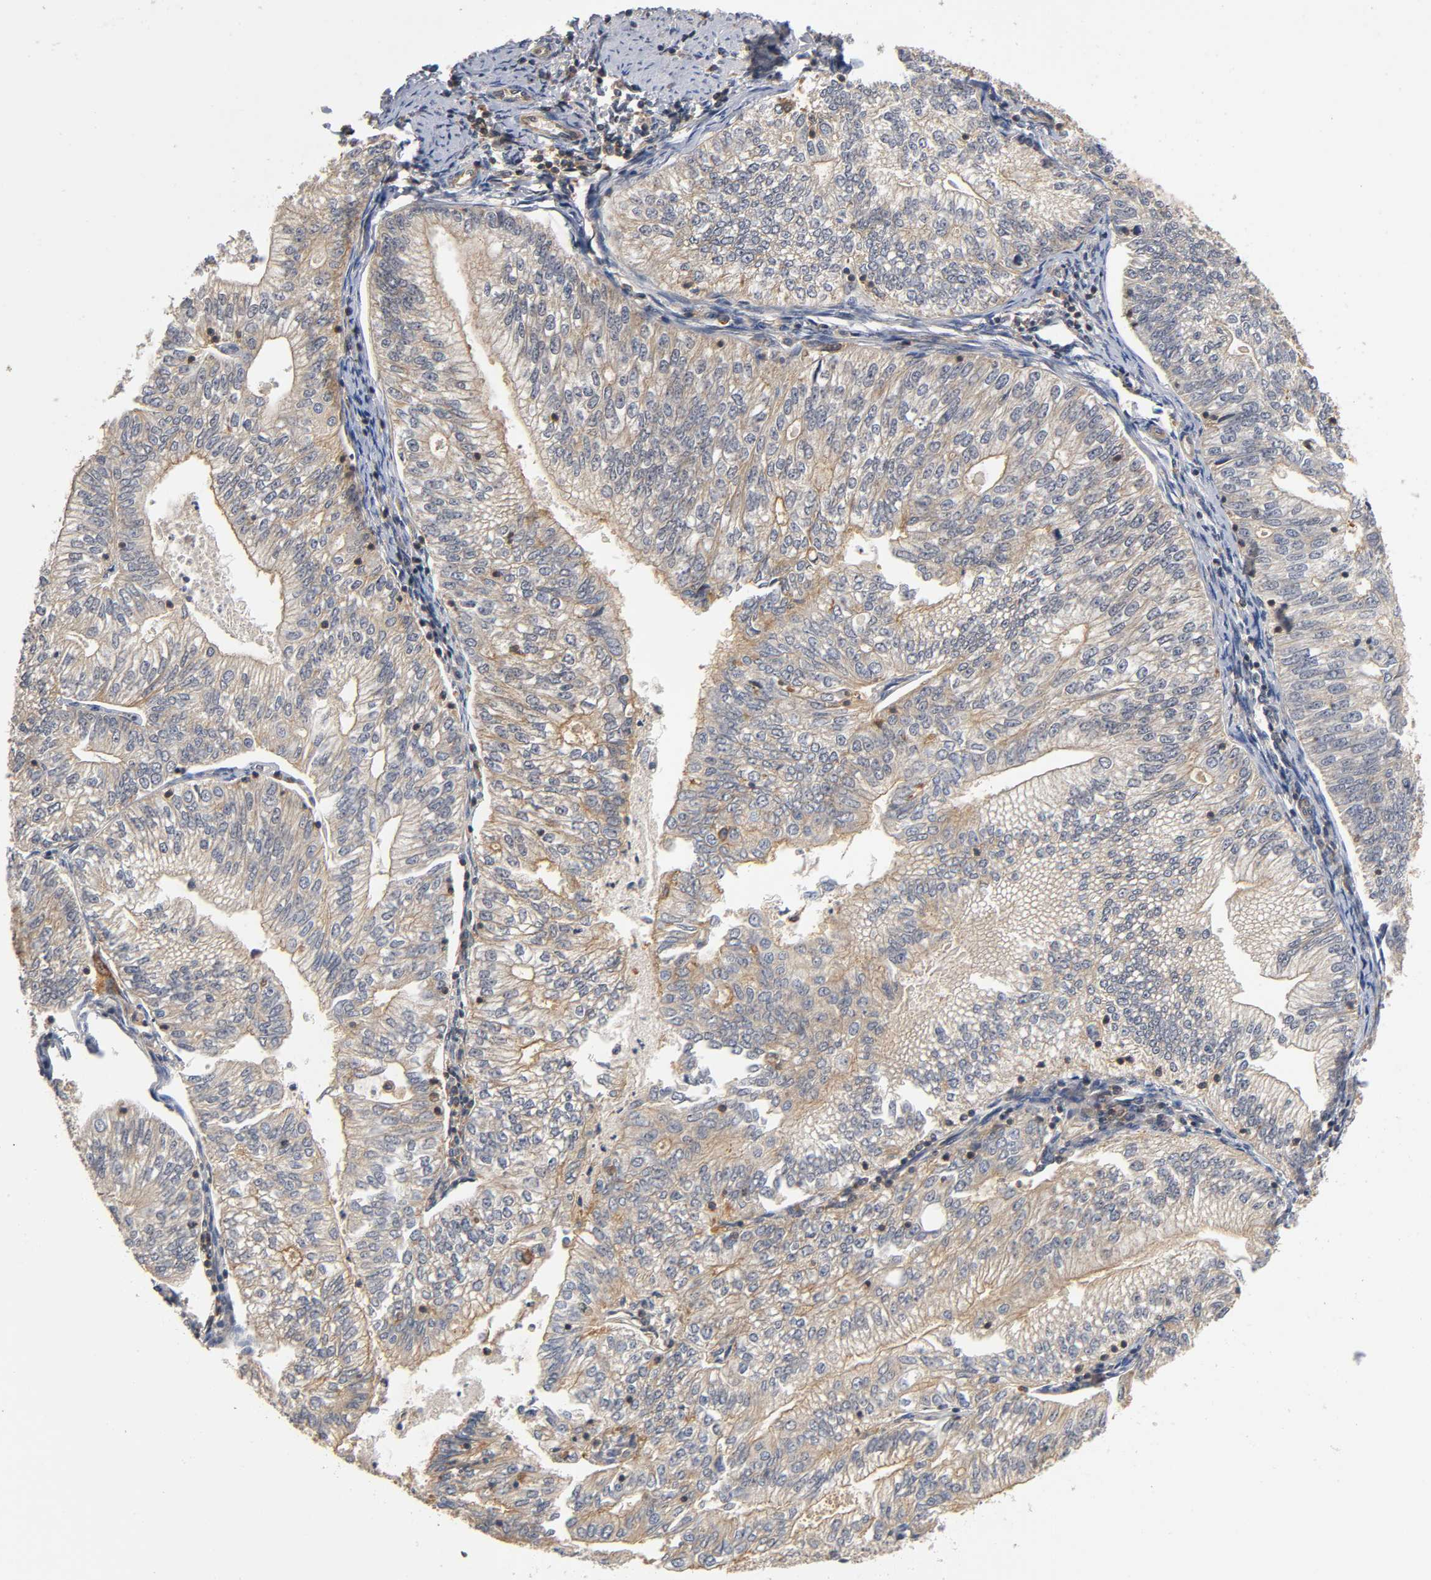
{"staining": {"intensity": "moderate", "quantity": ">75%", "location": "cytoplasmic/membranous"}, "tissue": "endometrial cancer", "cell_type": "Tumor cells", "image_type": "cancer", "snomed": [{"axis": "morphology", "description": "Adenocarcinoma, NOS"}, {"axis": "topography", "description": "Endometrium"}], "caption": "Approximately >75% of tumor cells in human endometrial cancer show moderate cytoplasmic/membranous protein expression as visualized by brown immunohistochemical staining.", "gene": "ACTR2", "patient": {"sex": "female", "age": 69}}